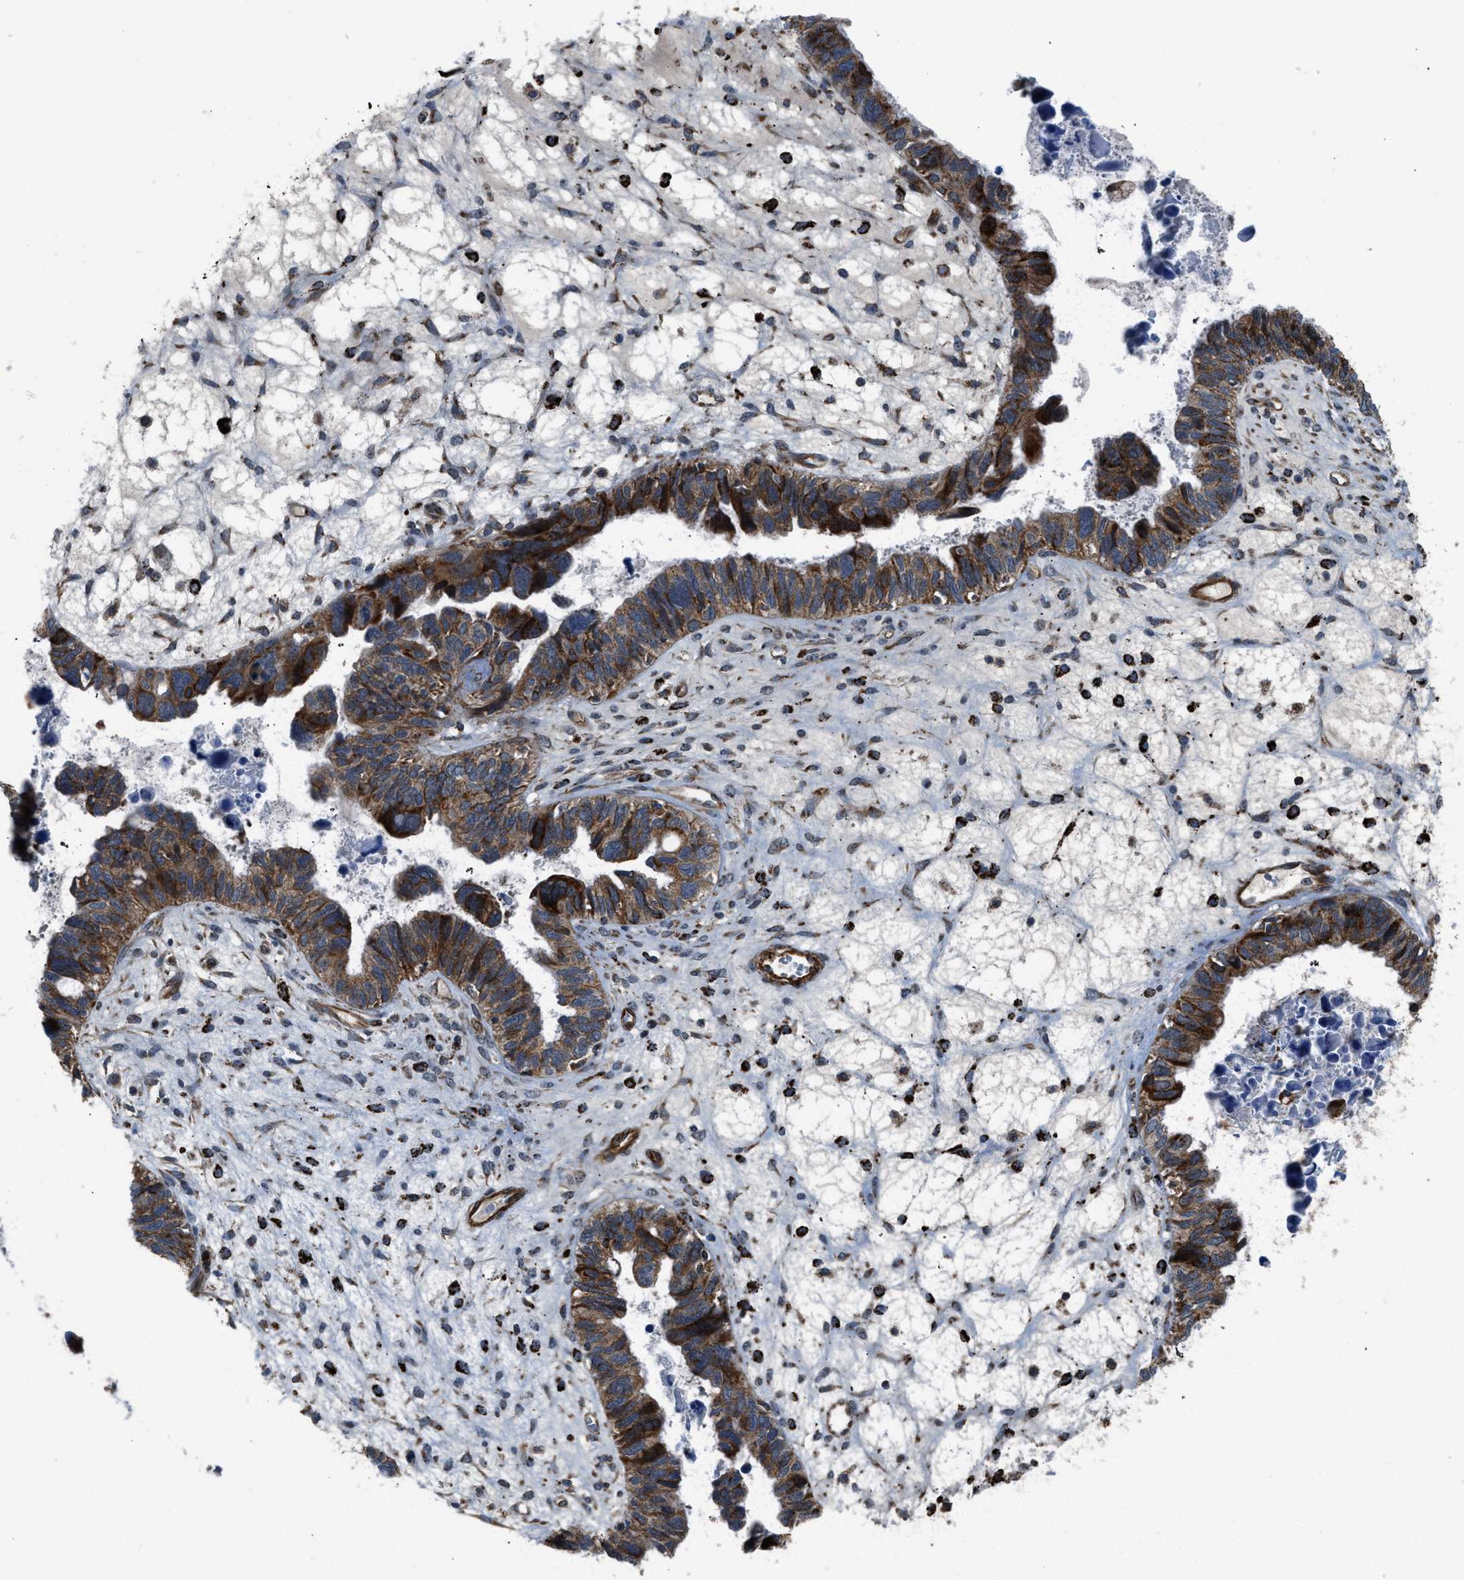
{"staining": {"intensity": "strong", "quantity": ">75%", "location": "cytoplasmic/membranous"}, "tissue": "ovarian cancer", "cell_type": "Tumor cells", "image_type": "cancer", "snomed": [{"axis": "morphology", "description": "Cystadenocarcinoma, serous, NOS"}, {"axis": "topography", "description": "Ovary"}], "caption": "Ovarian cancer (serous cystadenocarcinoma) stained with immunohistochemistry (IHC) exhibits strong cytoplasmic/membranous expression in about >75% of tumor cells.", "gene": "GSDME", "patient": {"sex": "female", "age": 79}}